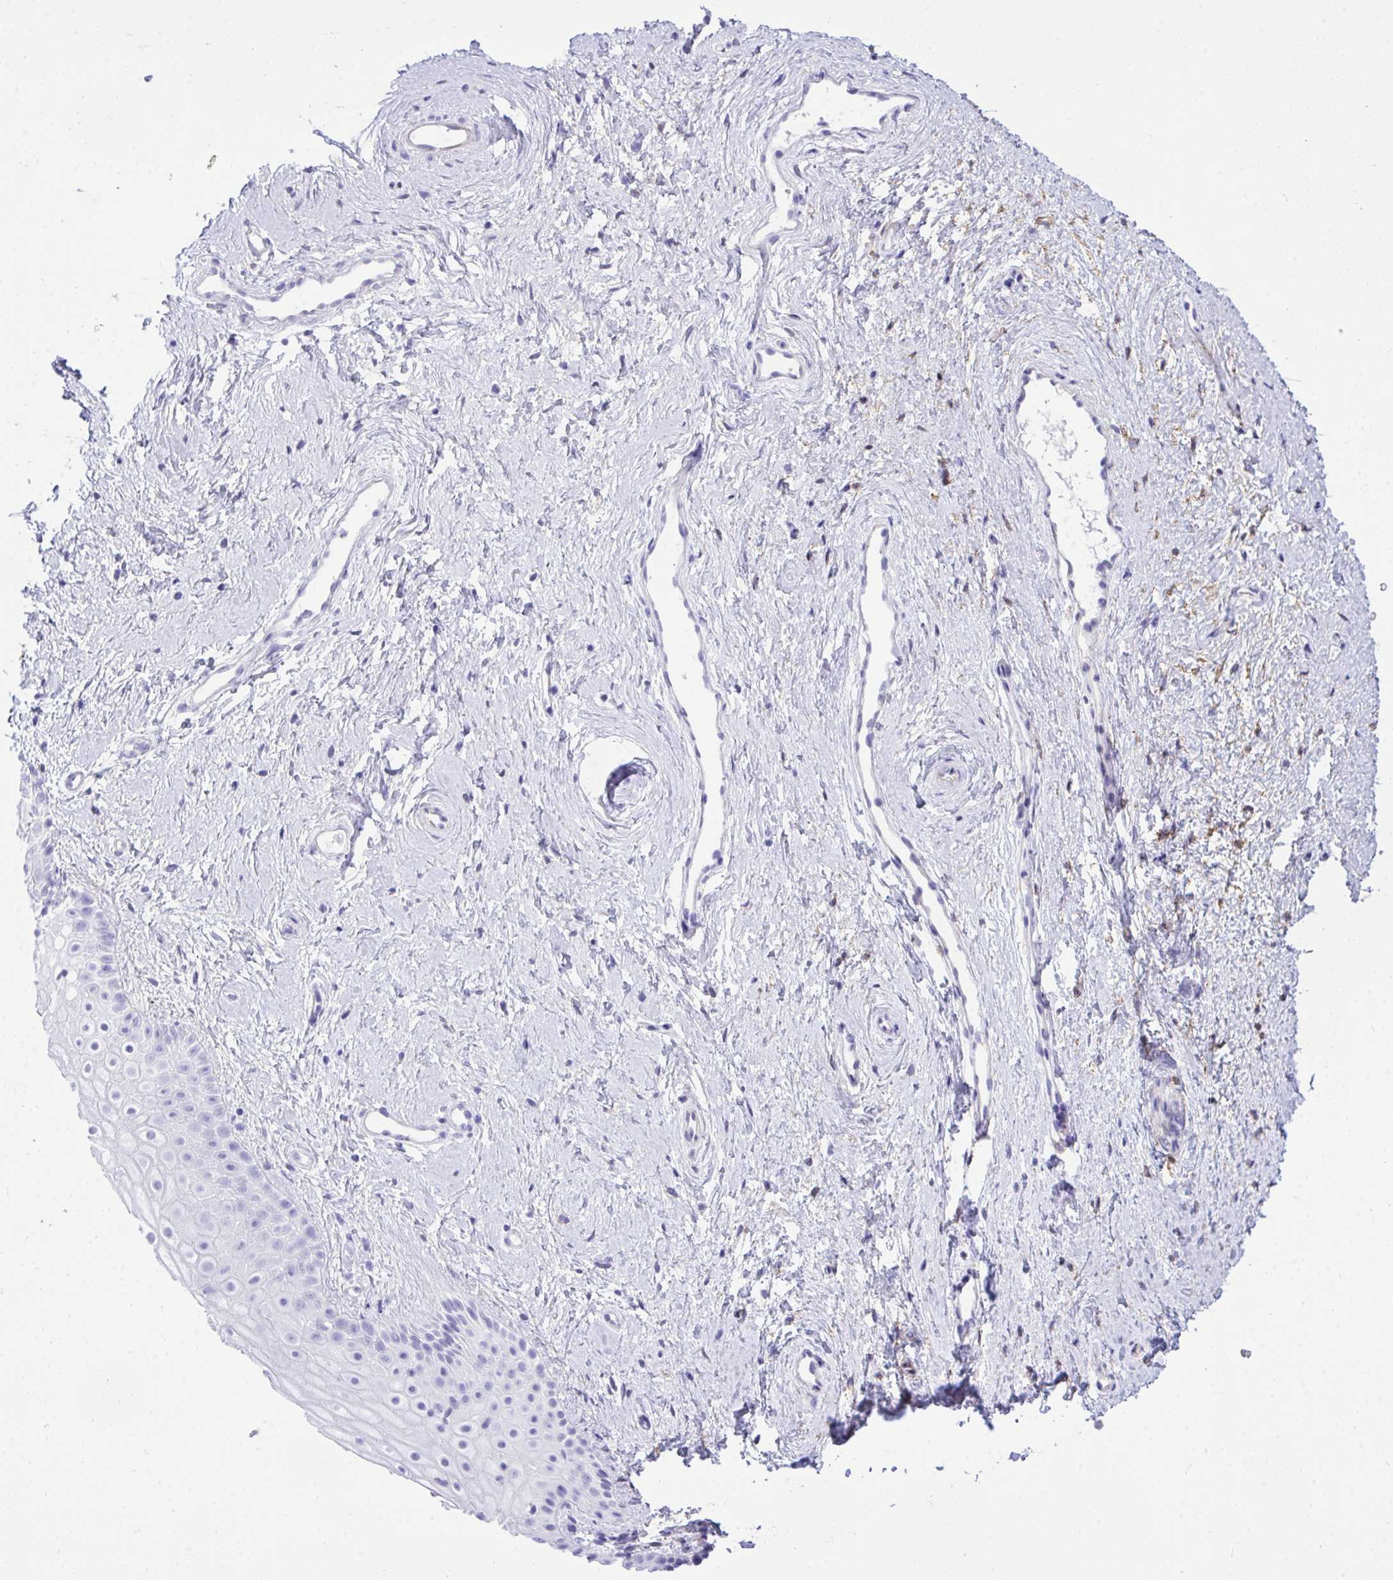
{"staining": {"intensity": "negative", "quantity": "none", "location": "none"}, "tissue": "vagina", "cell_type": "Squamous epithelial cells", "image_type": "normal", "snomed": [{"axis": "morphology", "description": "Normal tissue, NOS"}, {"axis": "topography", "description": "Vagina"}], "caption": "This is a micrograph of immunohistochemistry (IHC) staining of unremarkable vagina, which shows no expression in squamous epithelial cells.", "gene": "TLN2", "patient": {"sex": "female", "age": 38}}